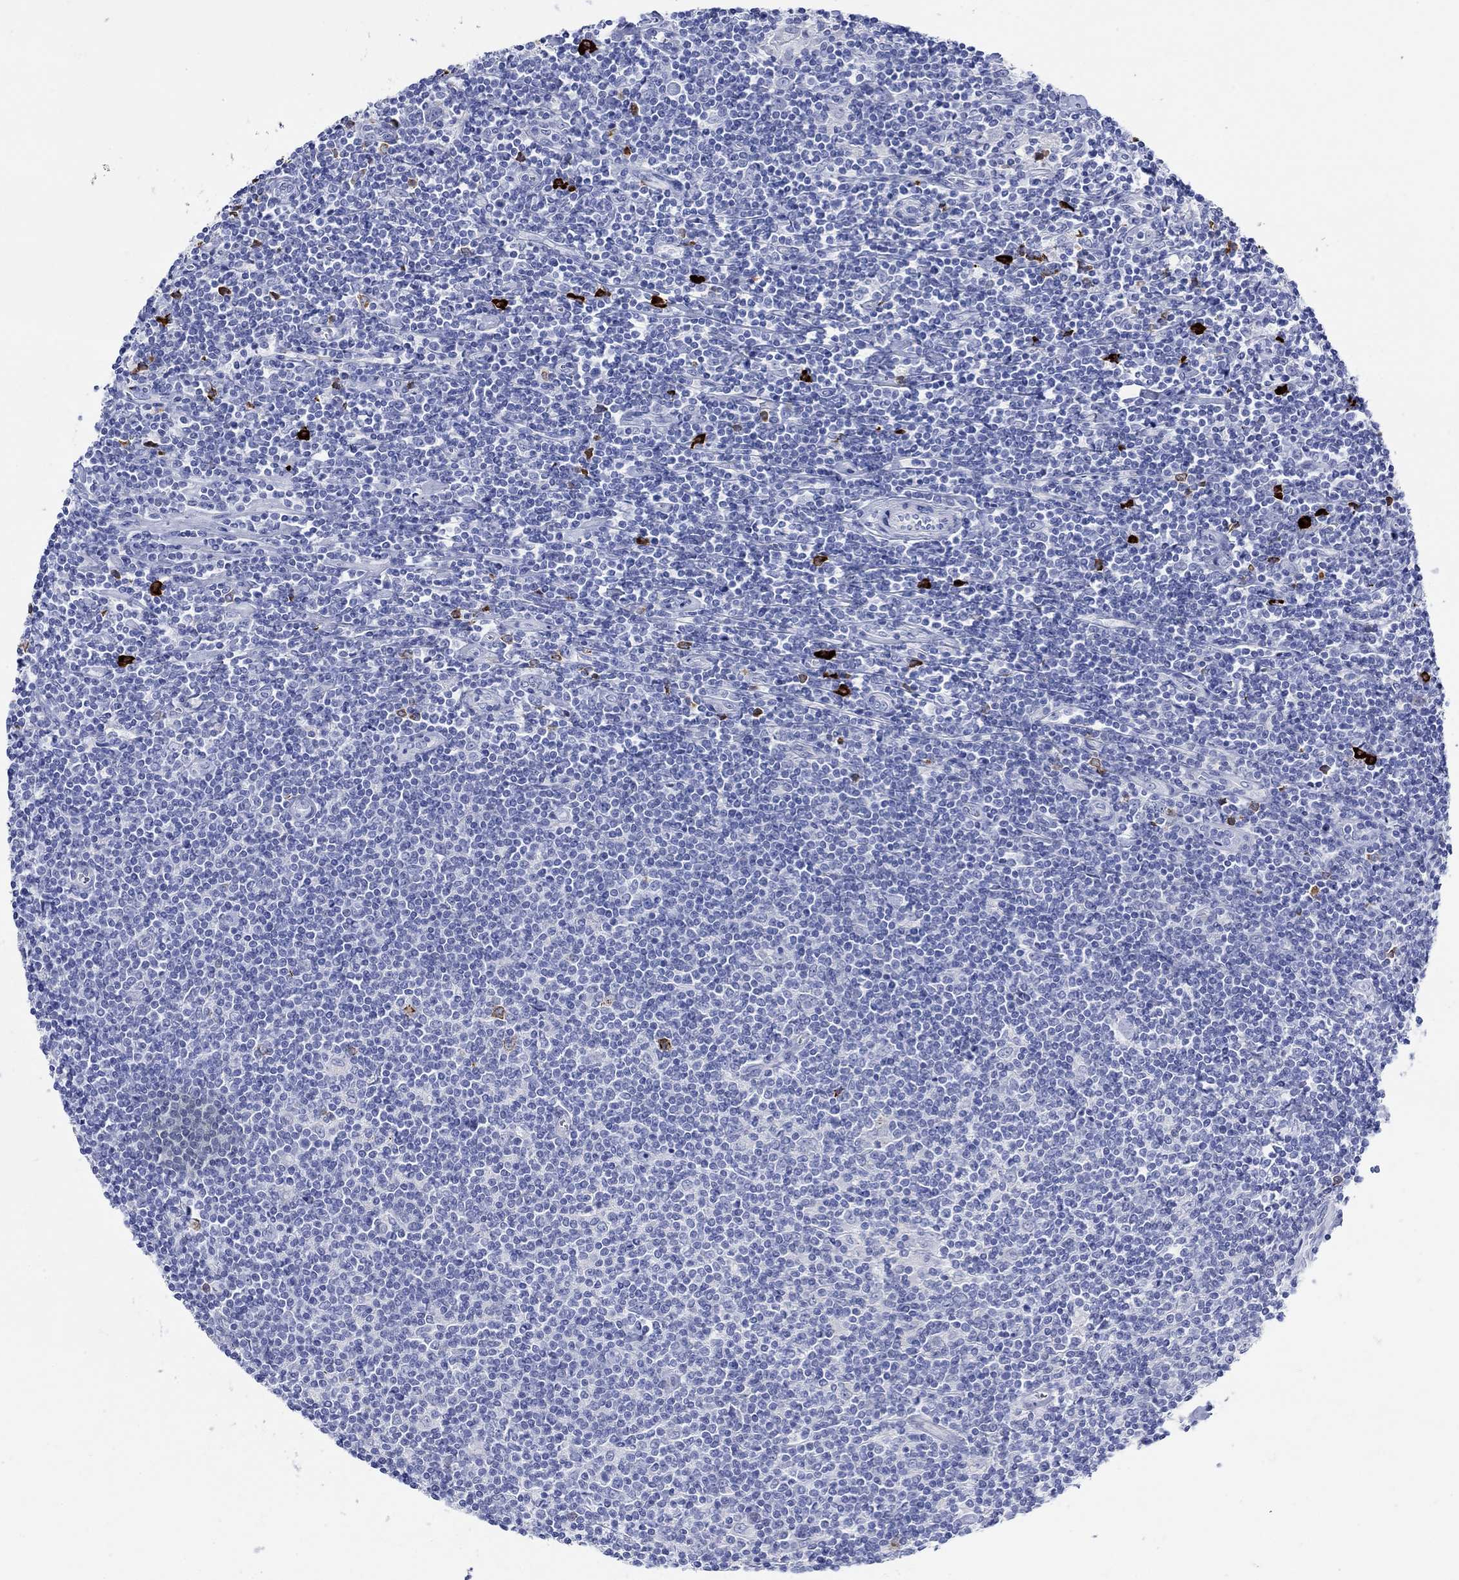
{"staining": {"intensity": "negative", "quantity": "none", "location": "none"}, "tissue": "lymphoma", "cell_type": "Tumor cells", "image_type": "cancer", "snomed": [{"axis": "morphology", "description": "Hodgkin's disease, NOS"}, {"axis": "topography", "description": "Lymph node"}], "caption": "Immunohistochemistry of Hodgkin's disease demonstrates no staining in tumor cells.", "gene": "P2RY6", "patient": {"sex": "male", "age": 40}}